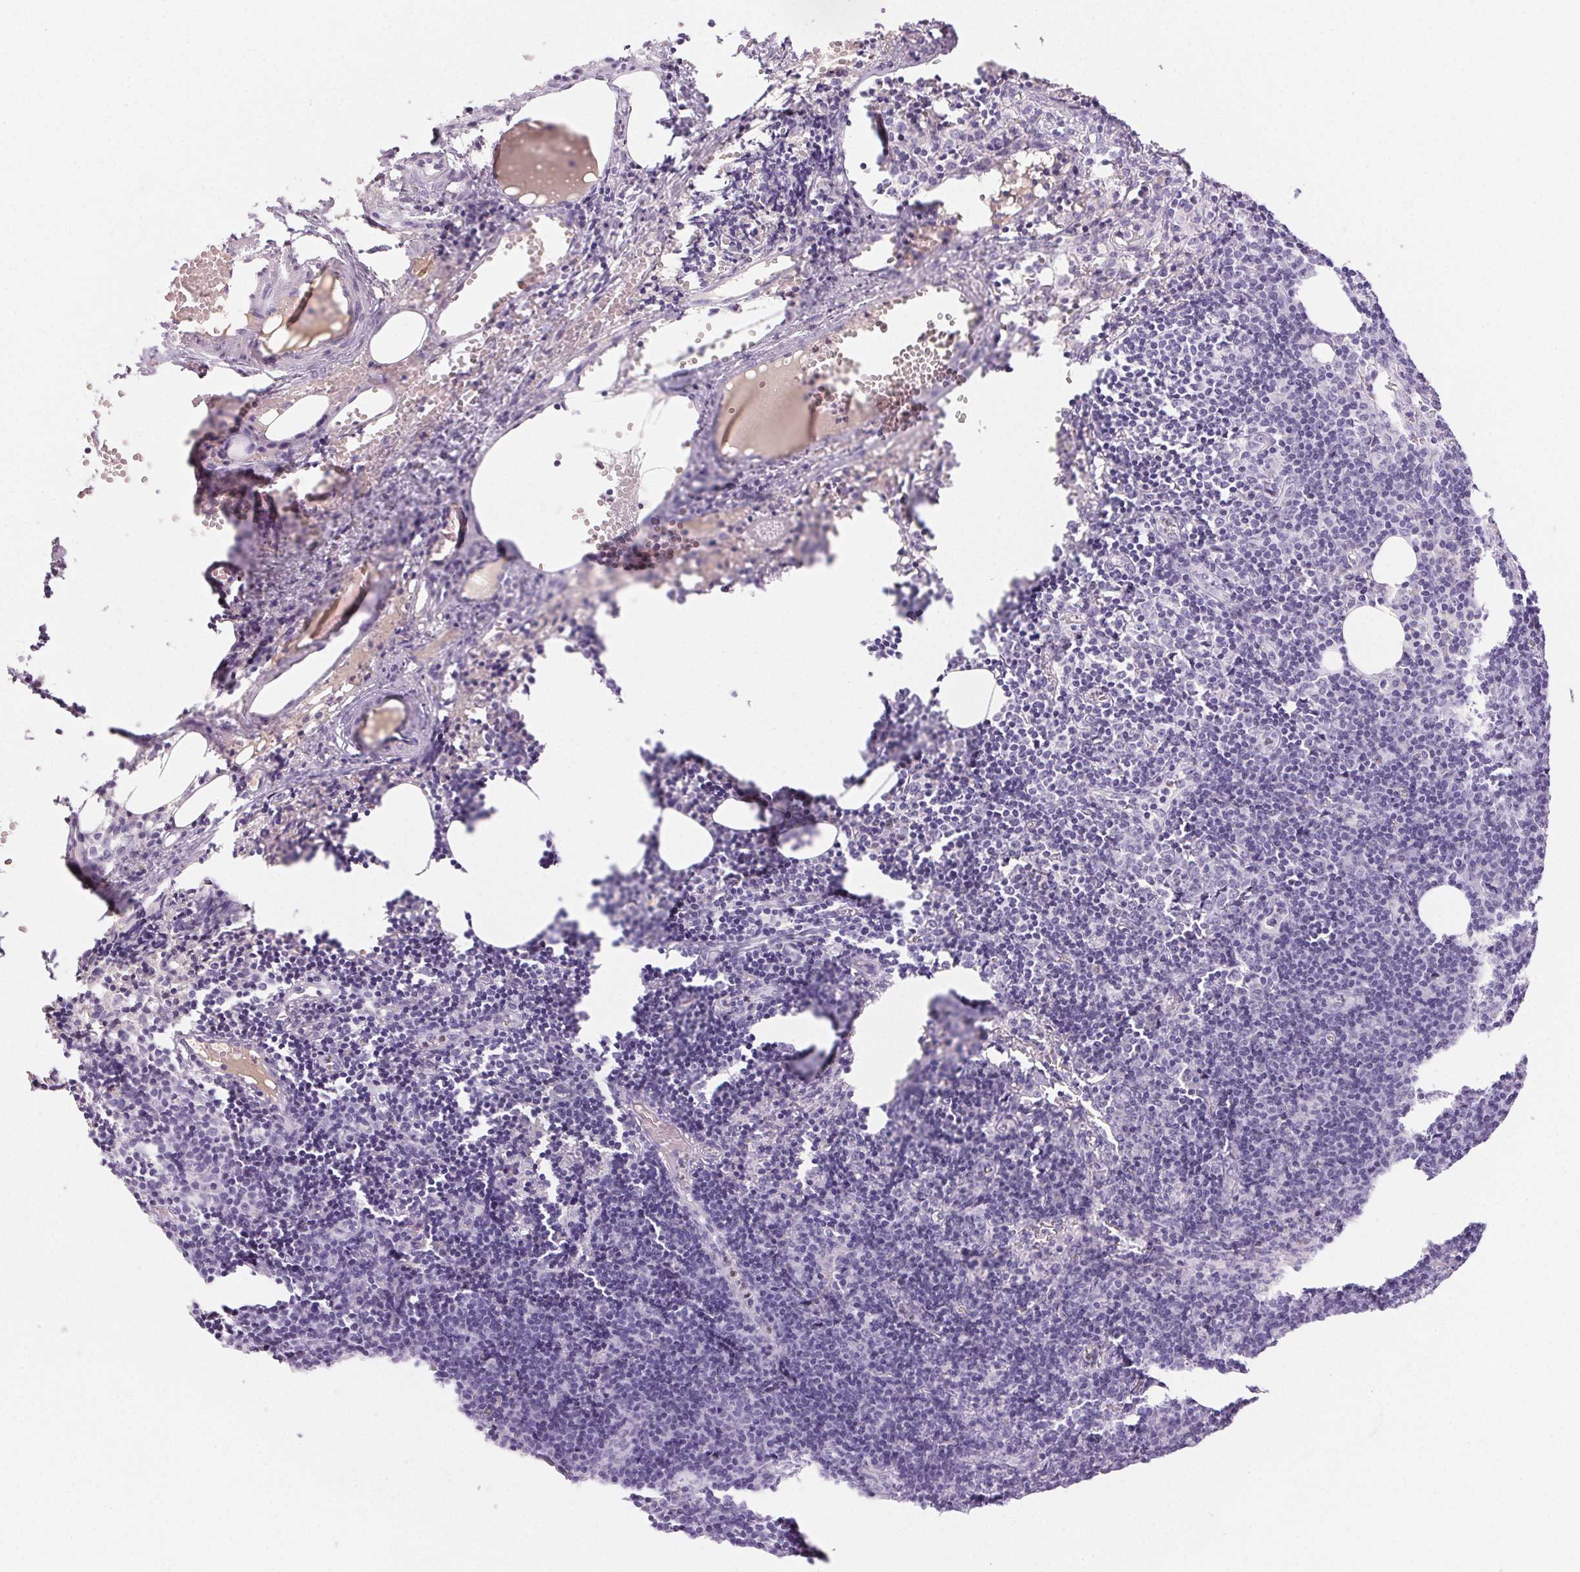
{"staining": {"intensity": "negative", "quantity": "none", "location": "none"}, "tissue": "lymph node", "cell_type": "Germinal center cells", "image_type": "normal", "snomed": [{"axis": "morphology", "description": "Normal tissue, NOS"}, {"axis": "topography", "description": "Lymph node"}], "caption": "The histopathology image exhibits no staining of germinal center cells in unremarkable lymph node. The staining was performed using DAB (3,3'-diaminobenzidine) to visualize the protein expression in brown, while the nuclei were stained in blue with hematoxylin (Magnification: 20x).", "gene": "PADI4", "patient": {"sex": "female", "age": 41}}